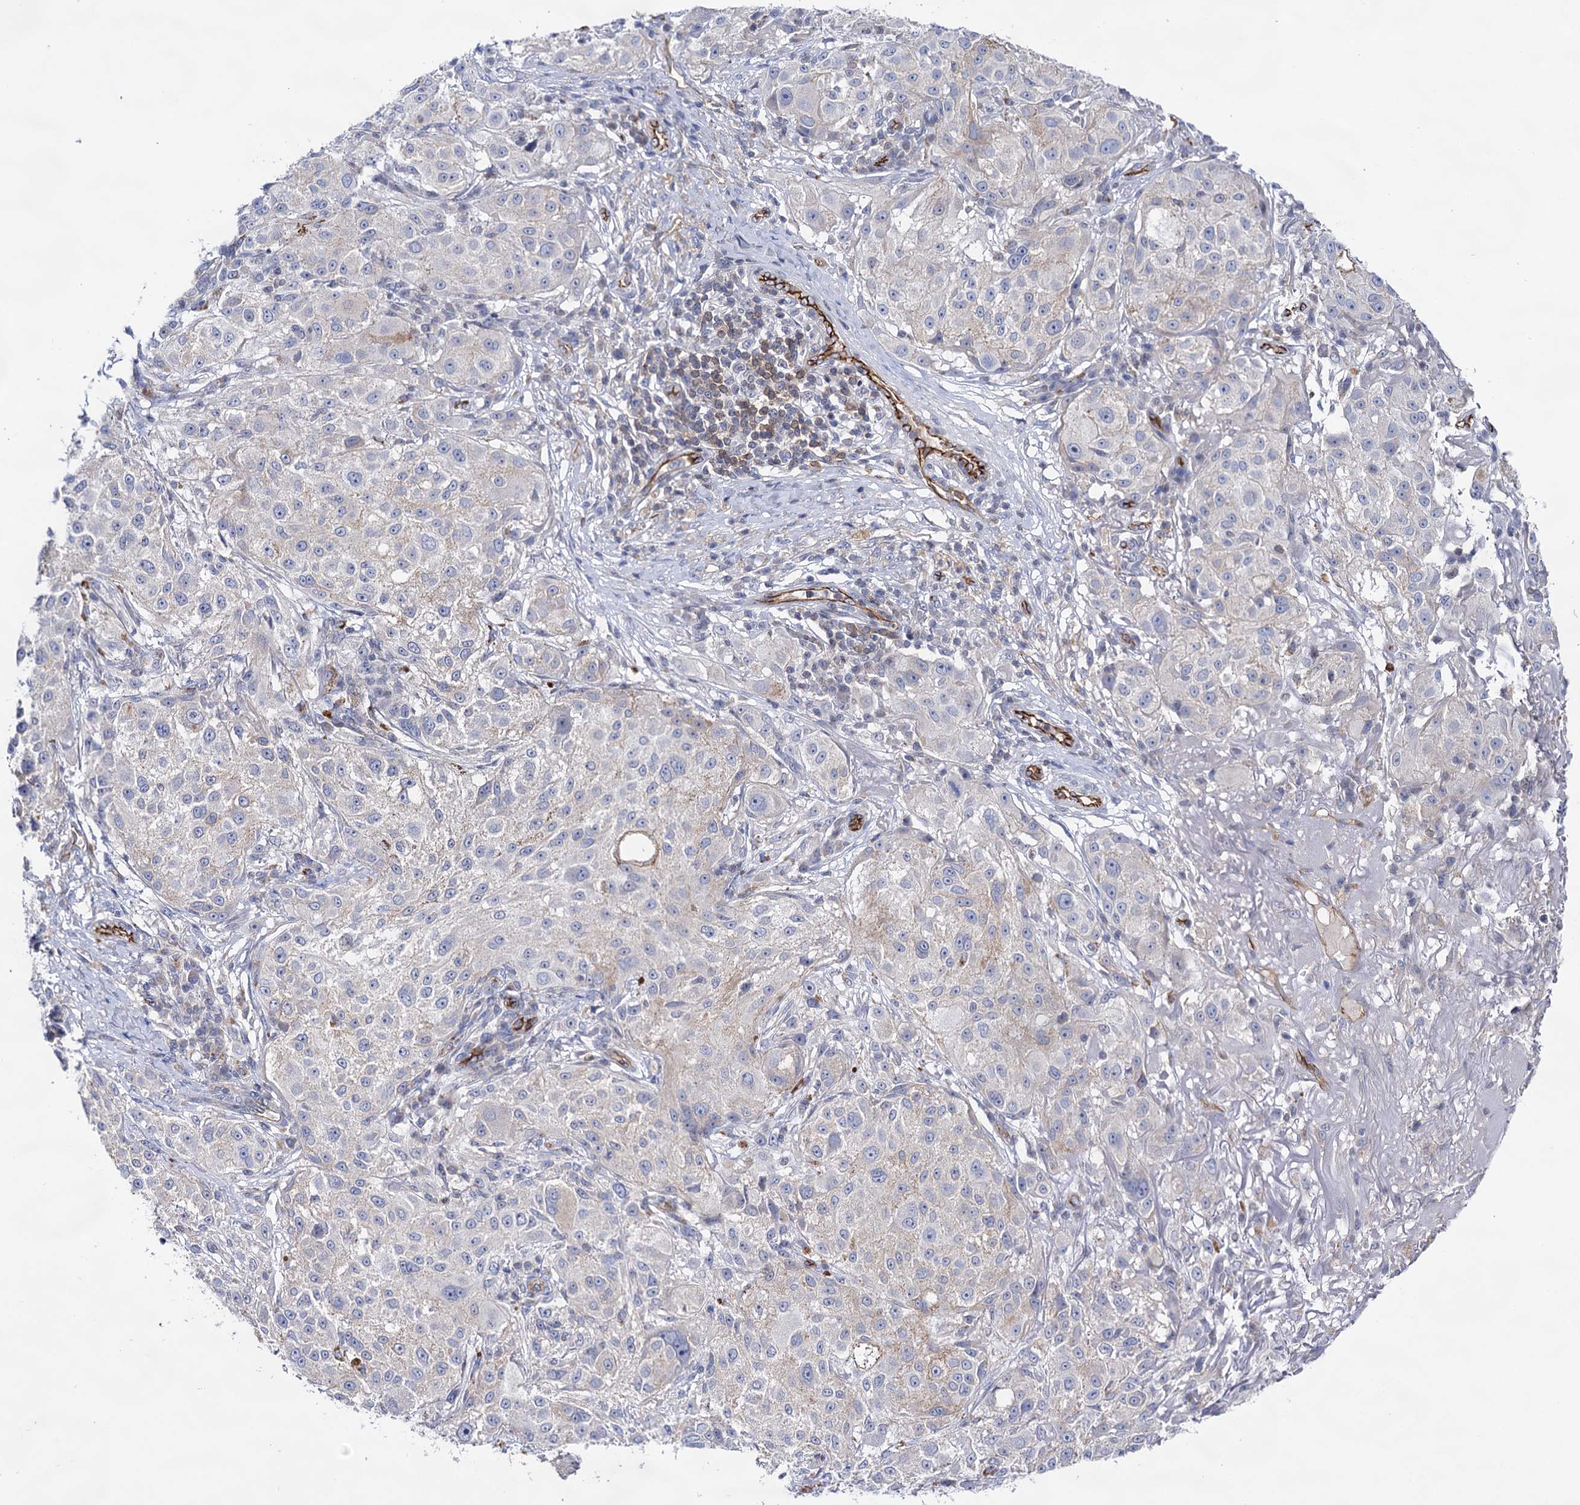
{"staining": {"intensity": "negative", "quantity": "none", "location": "none"}, "tissue": "melanoma", "cell_type": "Tumor cells", "image_type": "cancer", "snomed": [{"axis": "morphology", "description": "Necrosis, NOS"}, {"axis": "morphology", "description": "Malignant melanoma, NOS"}, {"axis": "topography", "description": "Skin"}], "caption": "Immunohistochemical staining of human malignant melanoma exhibits no significant expression in tumor cells.", "gene": "ABLIM1", "patient": {"sex": "female", "age": 87}}